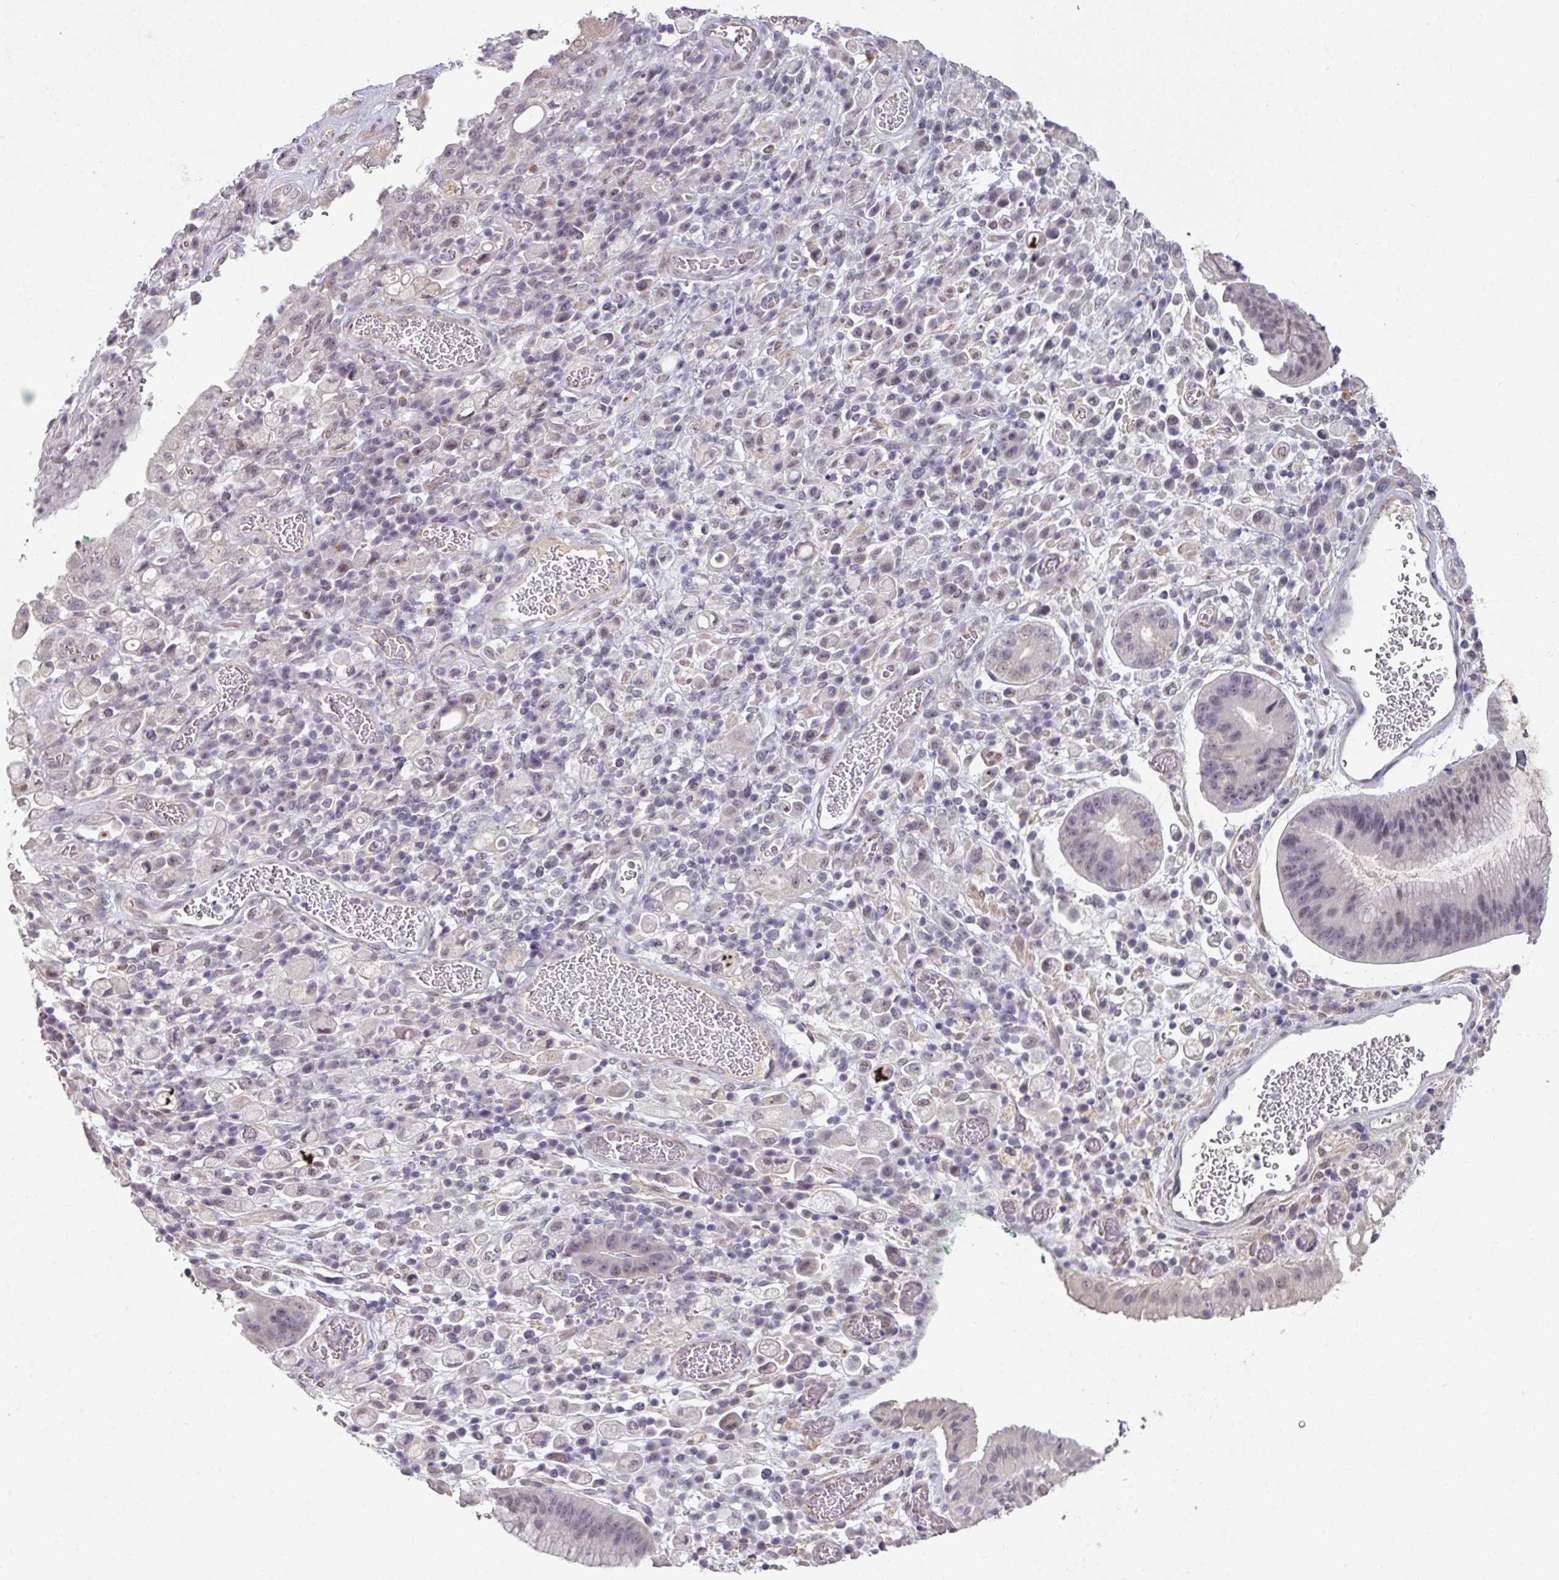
{"staining": {"intensity": "weak", "quantity": "<25%", "location": "nuclear"}, "tissue": "stomach cancer", "cell_type": "Tumor cells", "image_type": "cancer", "snomed": [{"axis": "morphology", "description": "Adenocarcinoma, NOS"}, {"axis": "topography", "description": "Stomach"}], "caption": "An immunohistochemistry (IHC) micrograph of adenocarcinoma (stomach) is shown. There is no staining in tumor cells of adenocarcinoma (stomach). (Stains: DAB IHC with hematoxylin counter stain, Microscopy: brightfield microscopy at high magnification).", "gene": "UVSSA", "patient": {"sex": "male", "age": 77}}